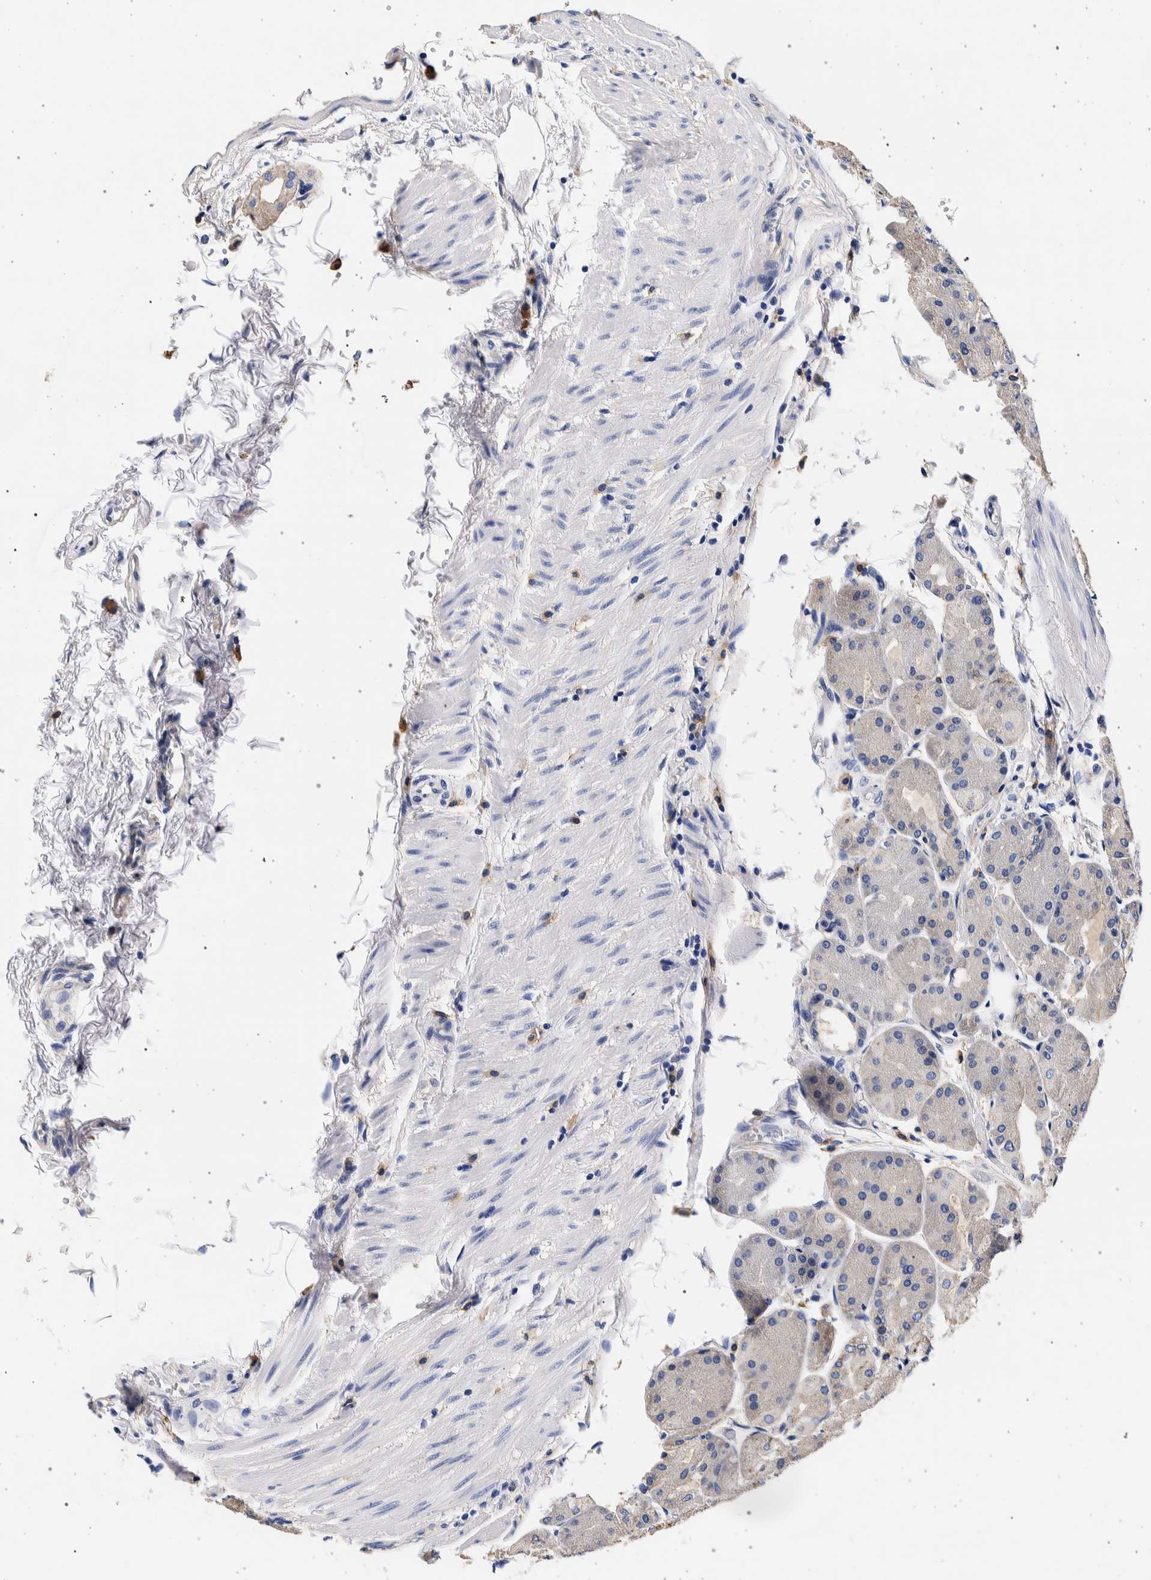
{"staining": {"intensity": "weak", "quantity": "<25%", "location": "cytoplasmic/membranous"}, "tissue": "stomach", "cell_type": "Glandular cells", "image_type": "normal", "snomed": [{"axis": "morphology", "description": "Normal tissue, NOS"}, {"axis": "topography", "description": "Stomach, upper"}], "caption": "Immunohistochemical staining of unremarkable stomach exhibits no significant staining in glandular cells.", "gene": "NIBAN2", "patient": {"sex": "male", "age": 72}}